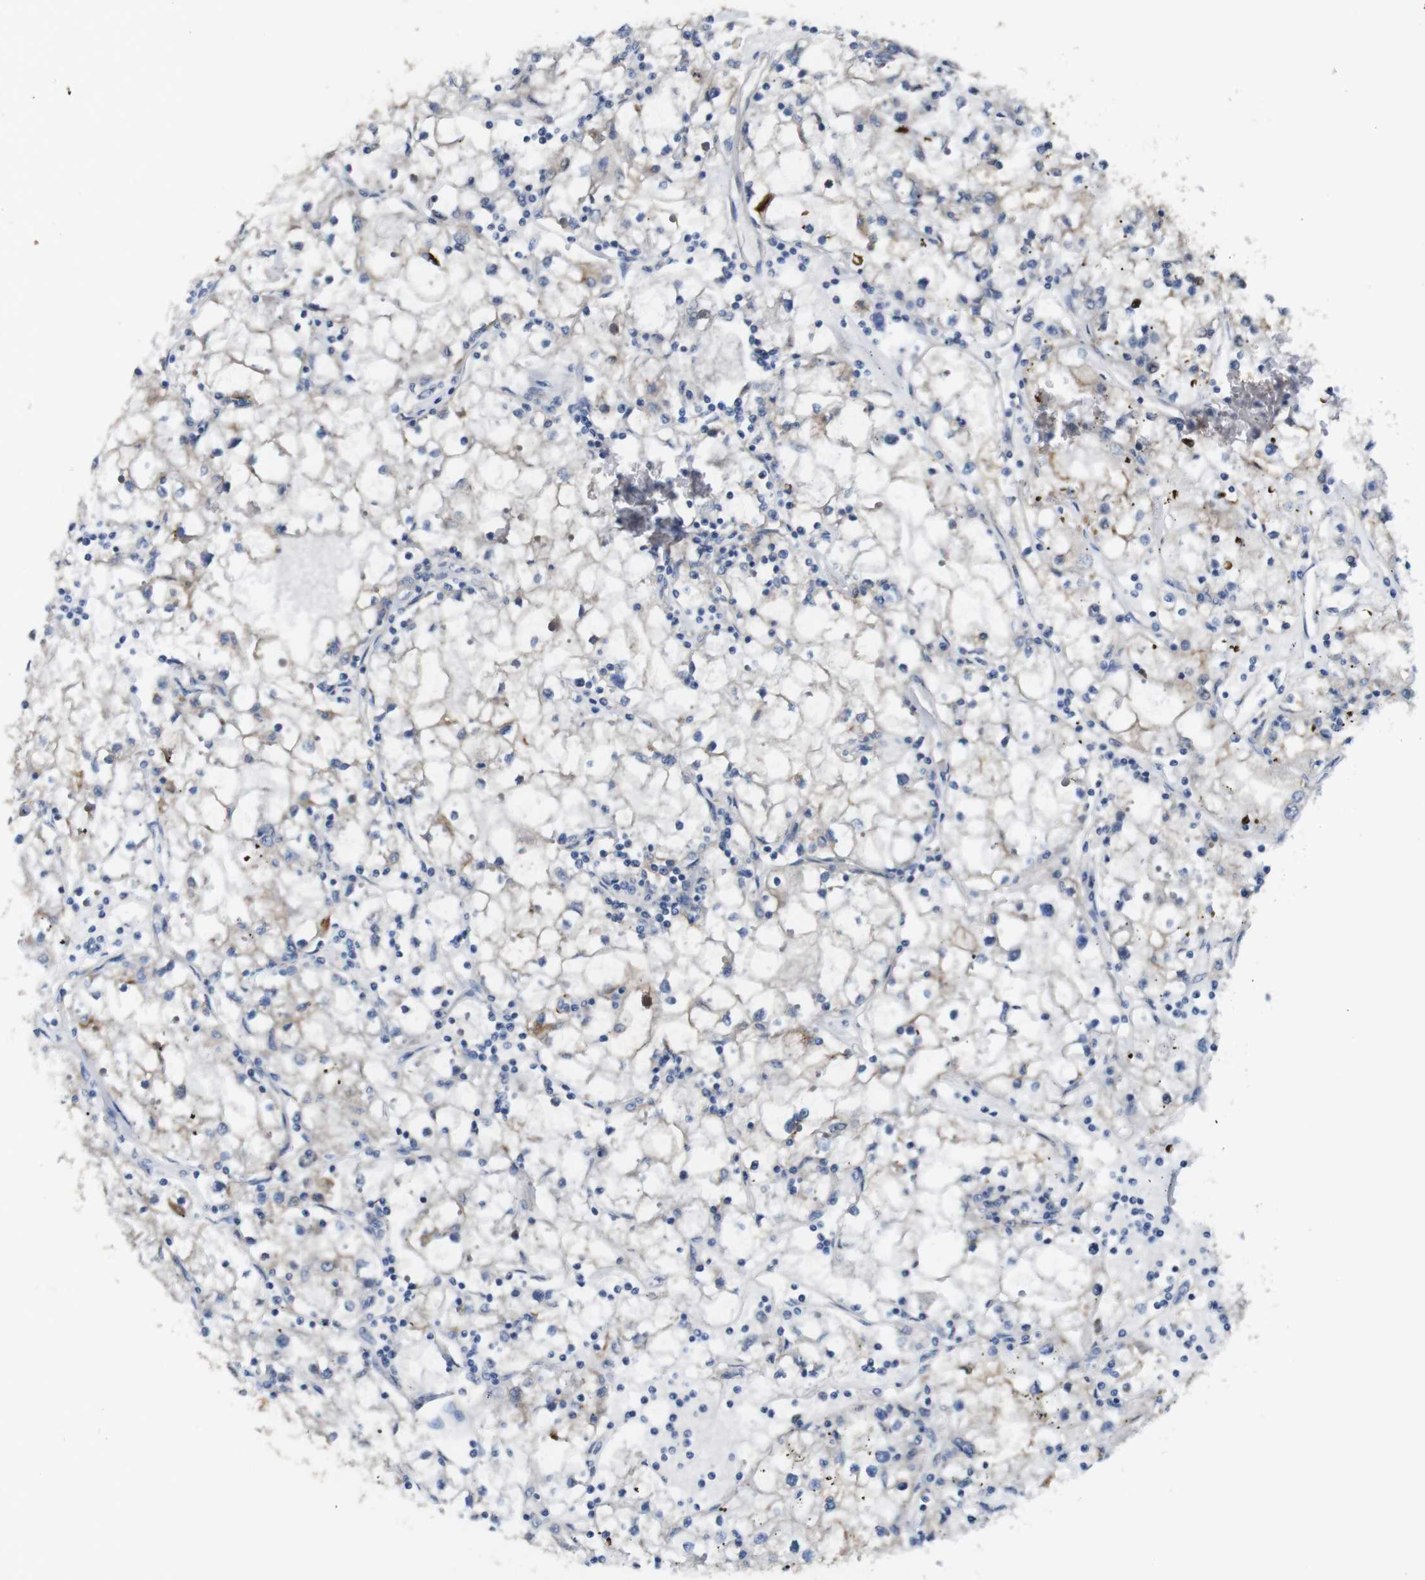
{"staining": {"intensity": "weak", "quantity": "25%-75%", "location": "cytoplasmic/membranous"}, "tissue": "renal cancer", "cell_type": "Tumor cells", "image_type": "cancer", "snomed": [{"axis": "morphology", "description": "Adenocarcinoma, NOS"}, {"axis": "topography", "description": "Kidney"}], "caption": "About 25%-75% of tumor cells in renal cancer show weak cytoplasmic/membranous protein staining as visualized by brown immunohistochemical staining.", "gene": "CDC34", "patient": {"sex": "male", "age": 56}}